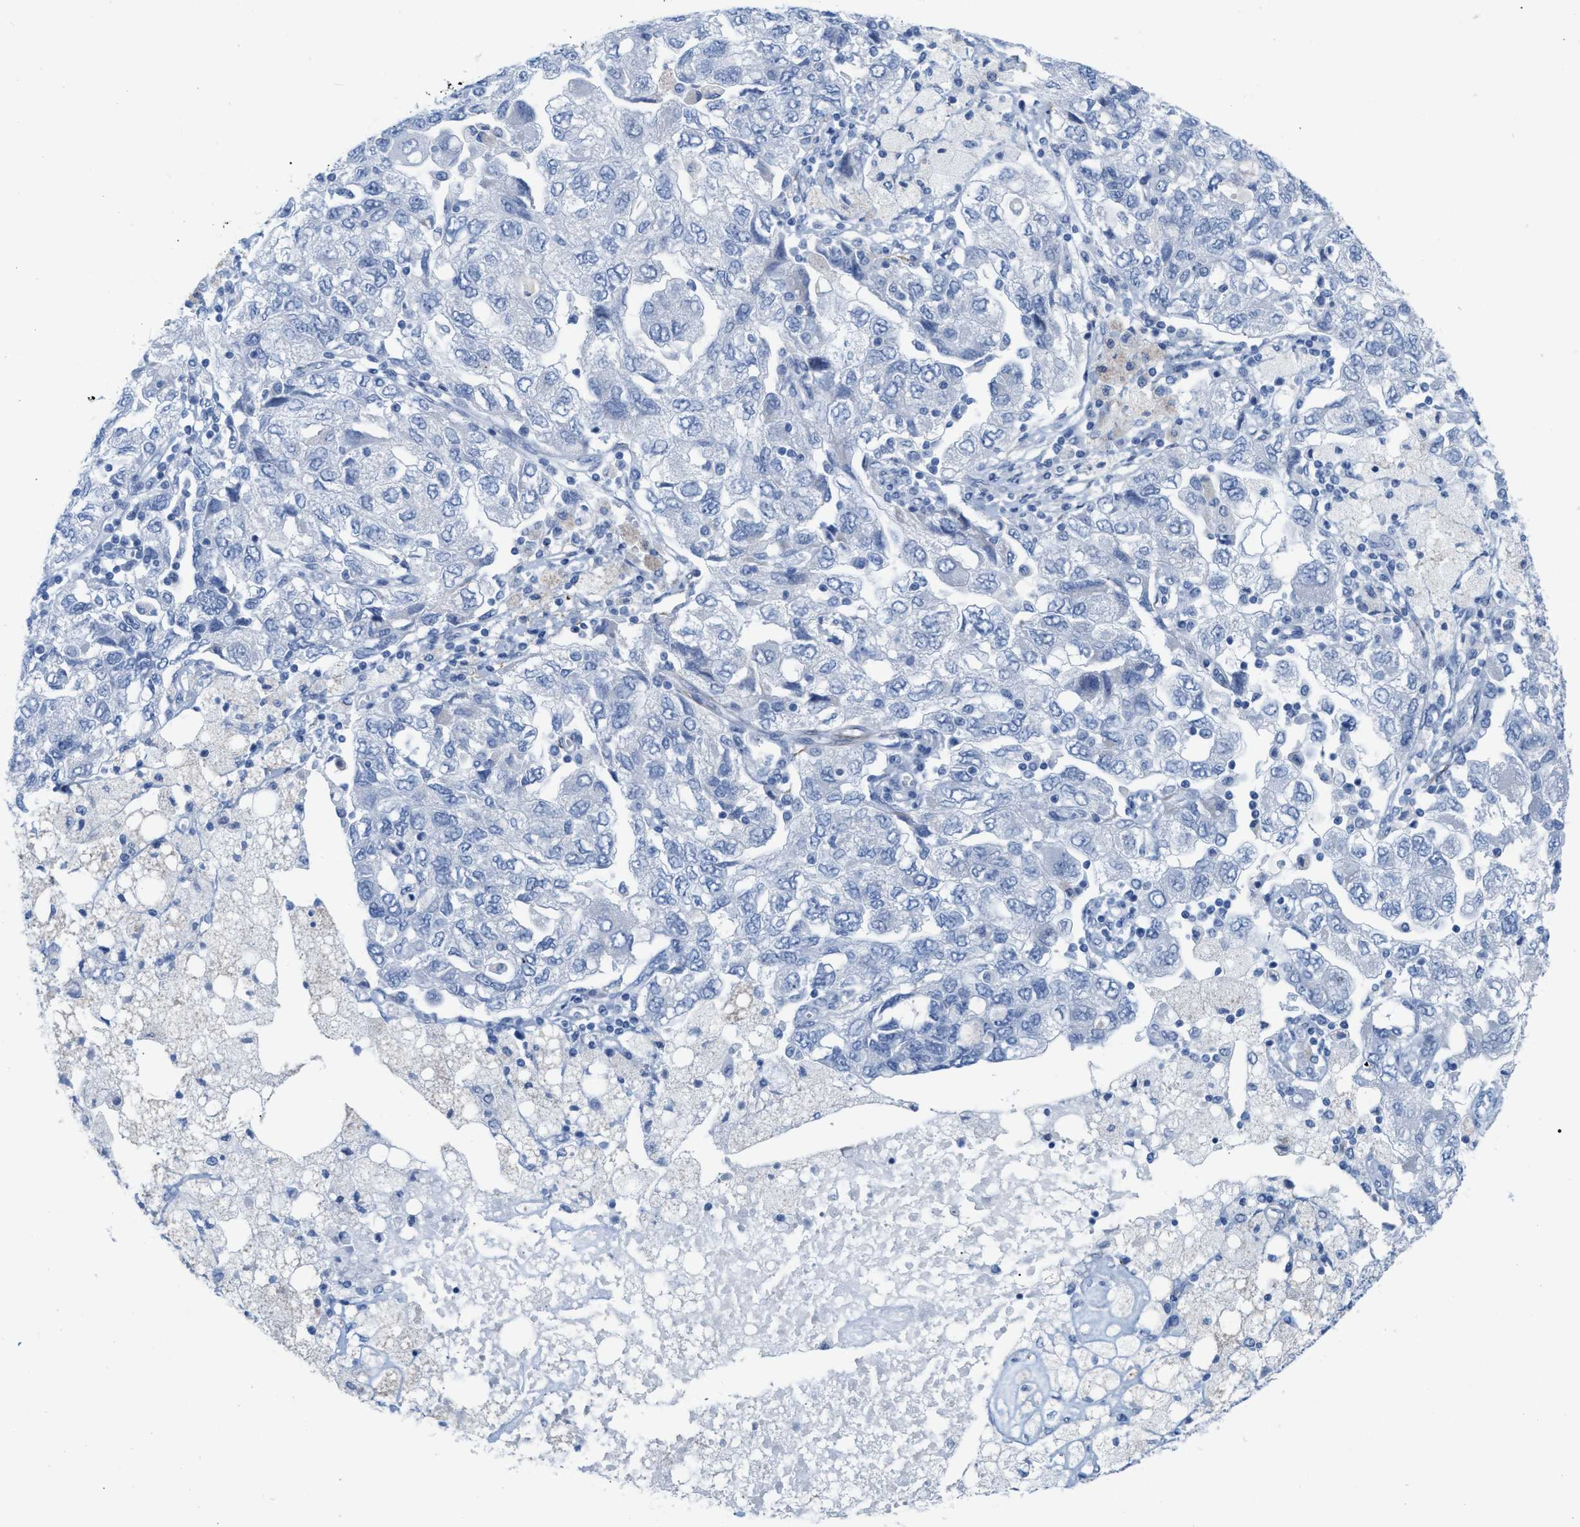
{"staining": {"intensity": "negative", "quantity": "none", "location": "none"}, "tissue": "ovarian cancer", "cell_type": "Tumor cells", "image_type": "cancer", "snomed": [{"axis": "morphology", "description": "Carcinoma, NOS"}, {"axis": "morphology", "description": "Cystadenocarcinoma, serous, NOS"}, {"axis": "topography", "description": "Ovary"}], "caption": "Histopathology image shows no significant protein expression in tumor cells of ovarian cancer (serous cystadenocarcinoma).", "gene": "TAGLN", "patient": {"sex": "female", "age": 69}}